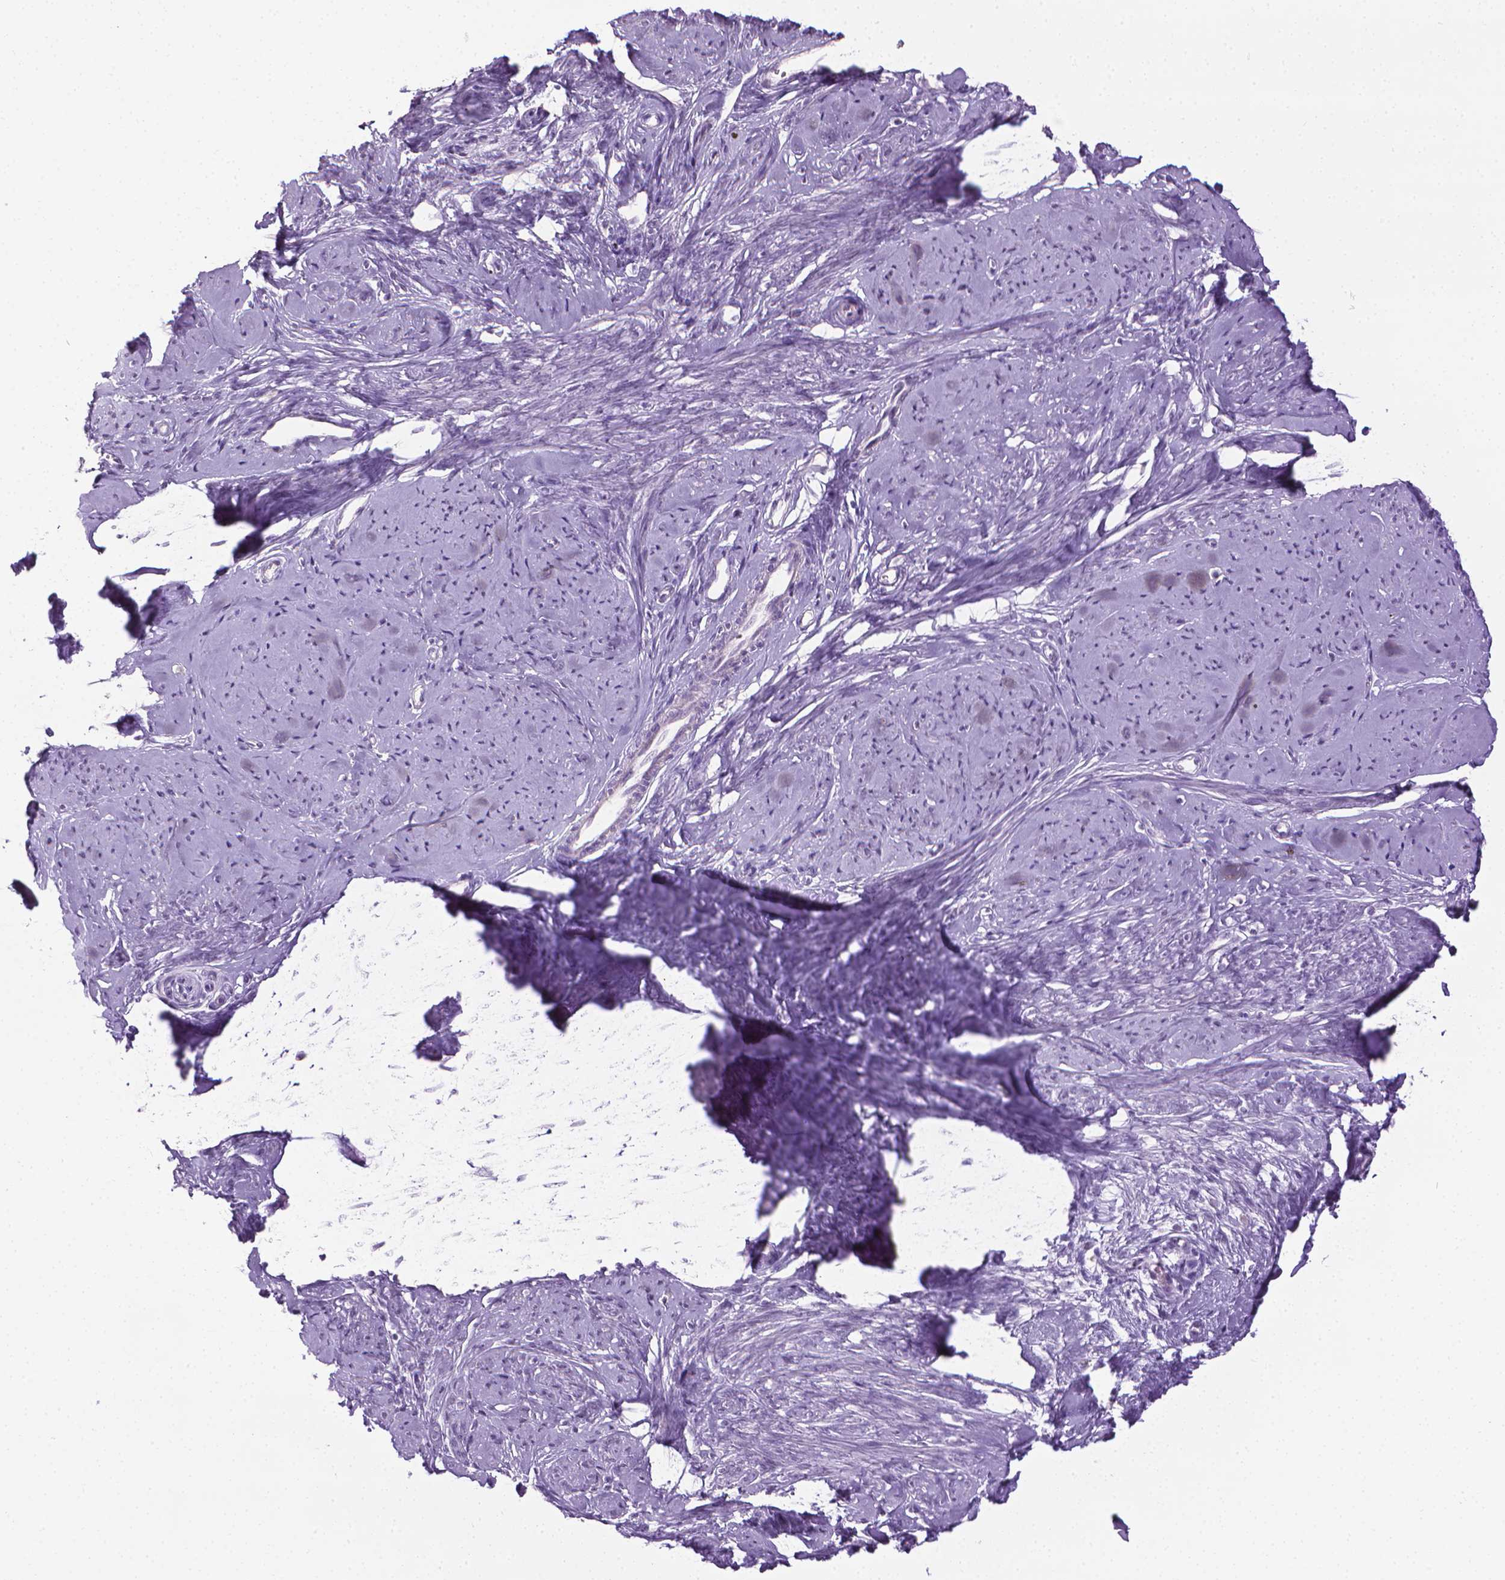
{"staining": {"intensity": "negative", "quantity": "none", "location": "none"}, "tissue": "smooth muscle", "cell_type": "Smooth muscle cells", "image_type": "normal", "snomed": [{"axis": "morphology", "description": "Normal tissue, NOS"}, {"axis": "topography", "description": "Smooth muscle"}], "caption": "The histopathology image demonstrates no staining of smooth muscle cells in unremarkable smooth muscle.", "gene": "DNAI7", "patient": {"sex": "female", "age": 48}}